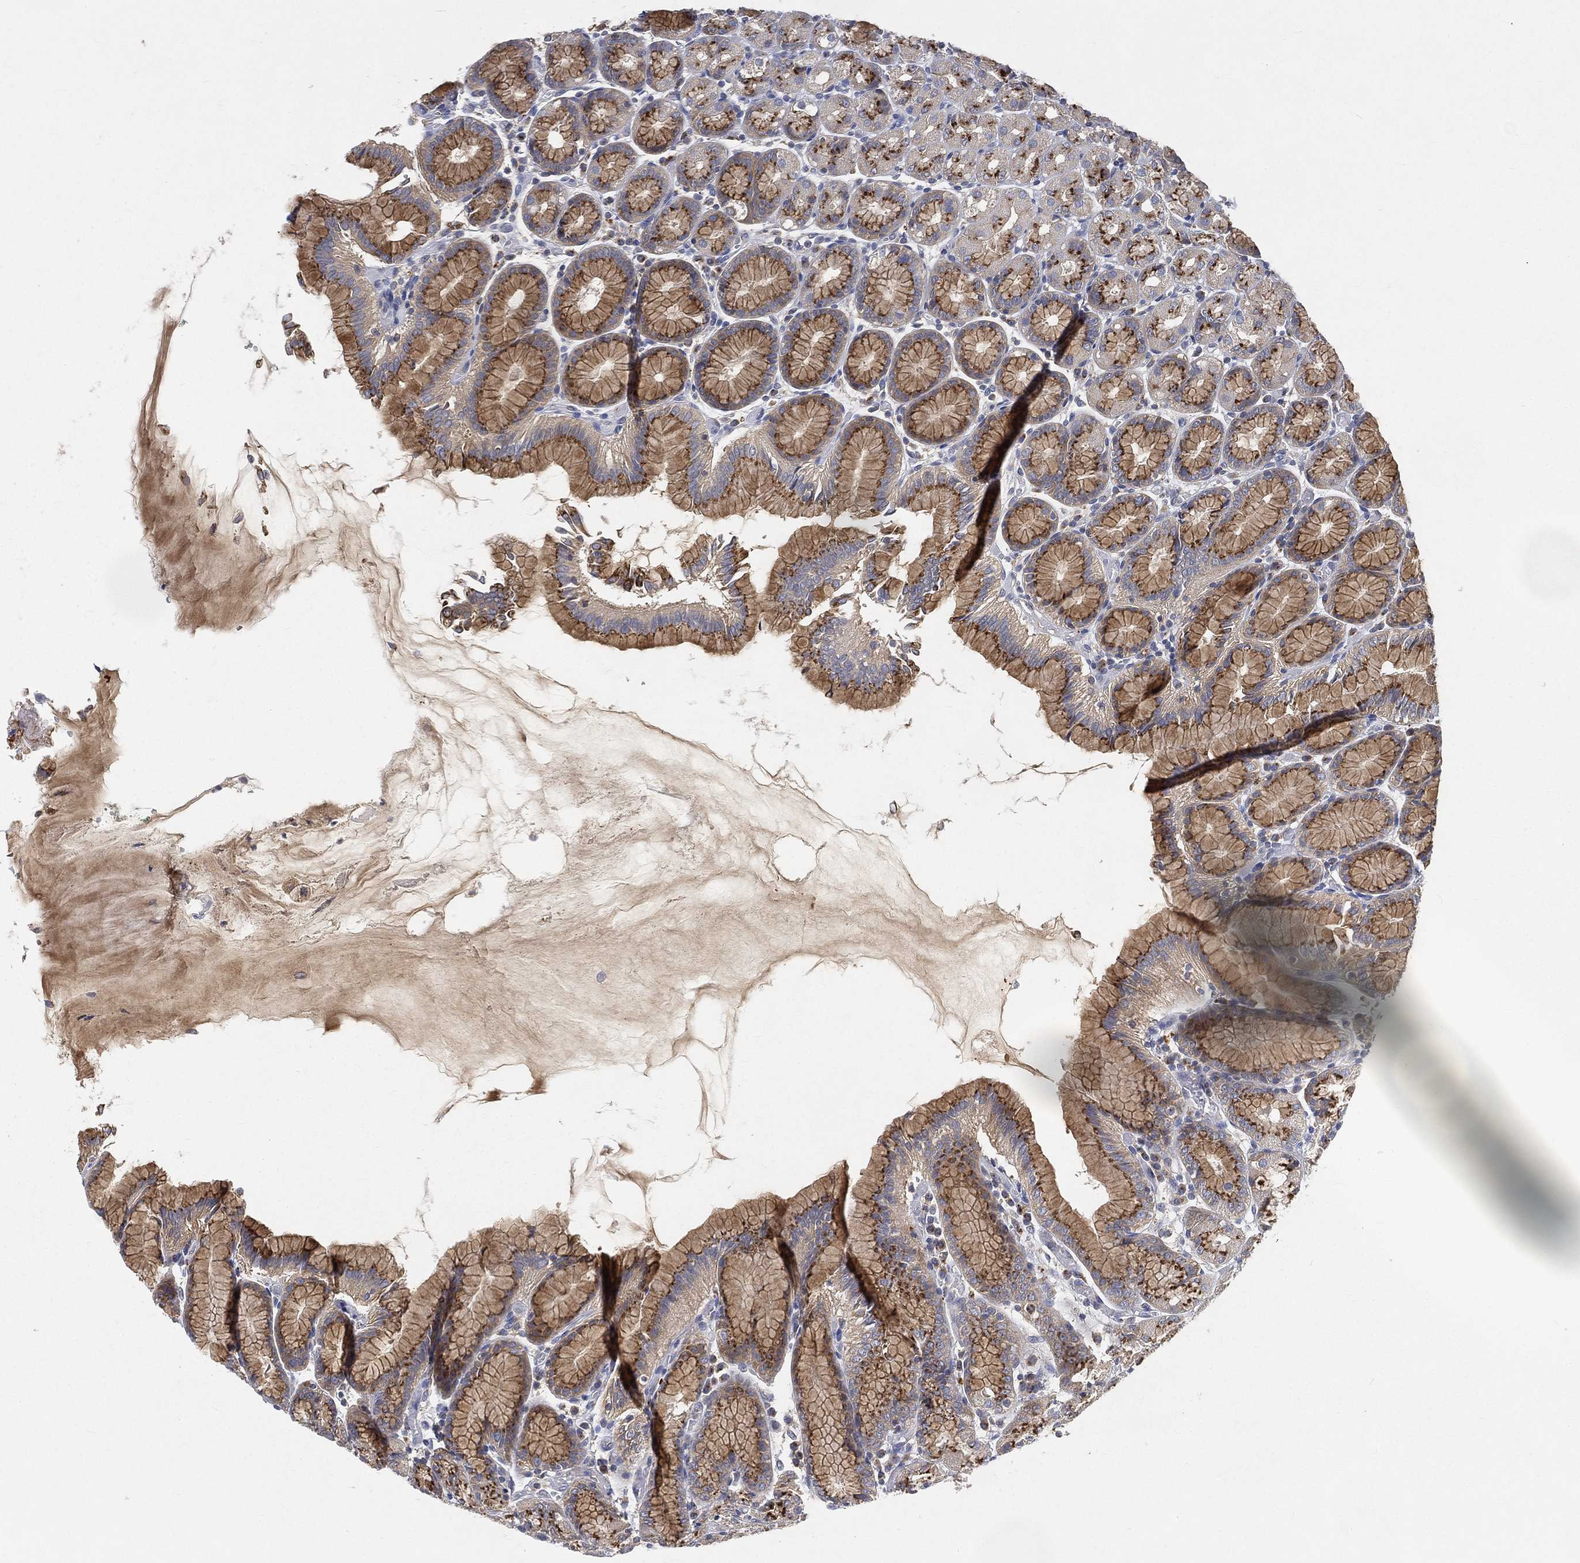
{"staining": {"intensity": "moderate", "quantity": ">75%", "location": "cytoplasmic/membranous"}, "tissue": "stomach", "cell_type": "Glandular cells", "image_type": "normal", "snomed": [{"axis": "morphology", "description": "Normal tissue, NOS"}, {"axis": "morphology", "description": "Adenocarcinoma, NOS"}, {"axis": "topography", "description": "Stomach"}], "caption": "Immunohistochemical staining of benign human stomach shows moderate cytoplasmic/membranous protein expression in about >75% of glandular cells.", "gene": "CTSL", "patient": {"sex": "female", "age": 81}}